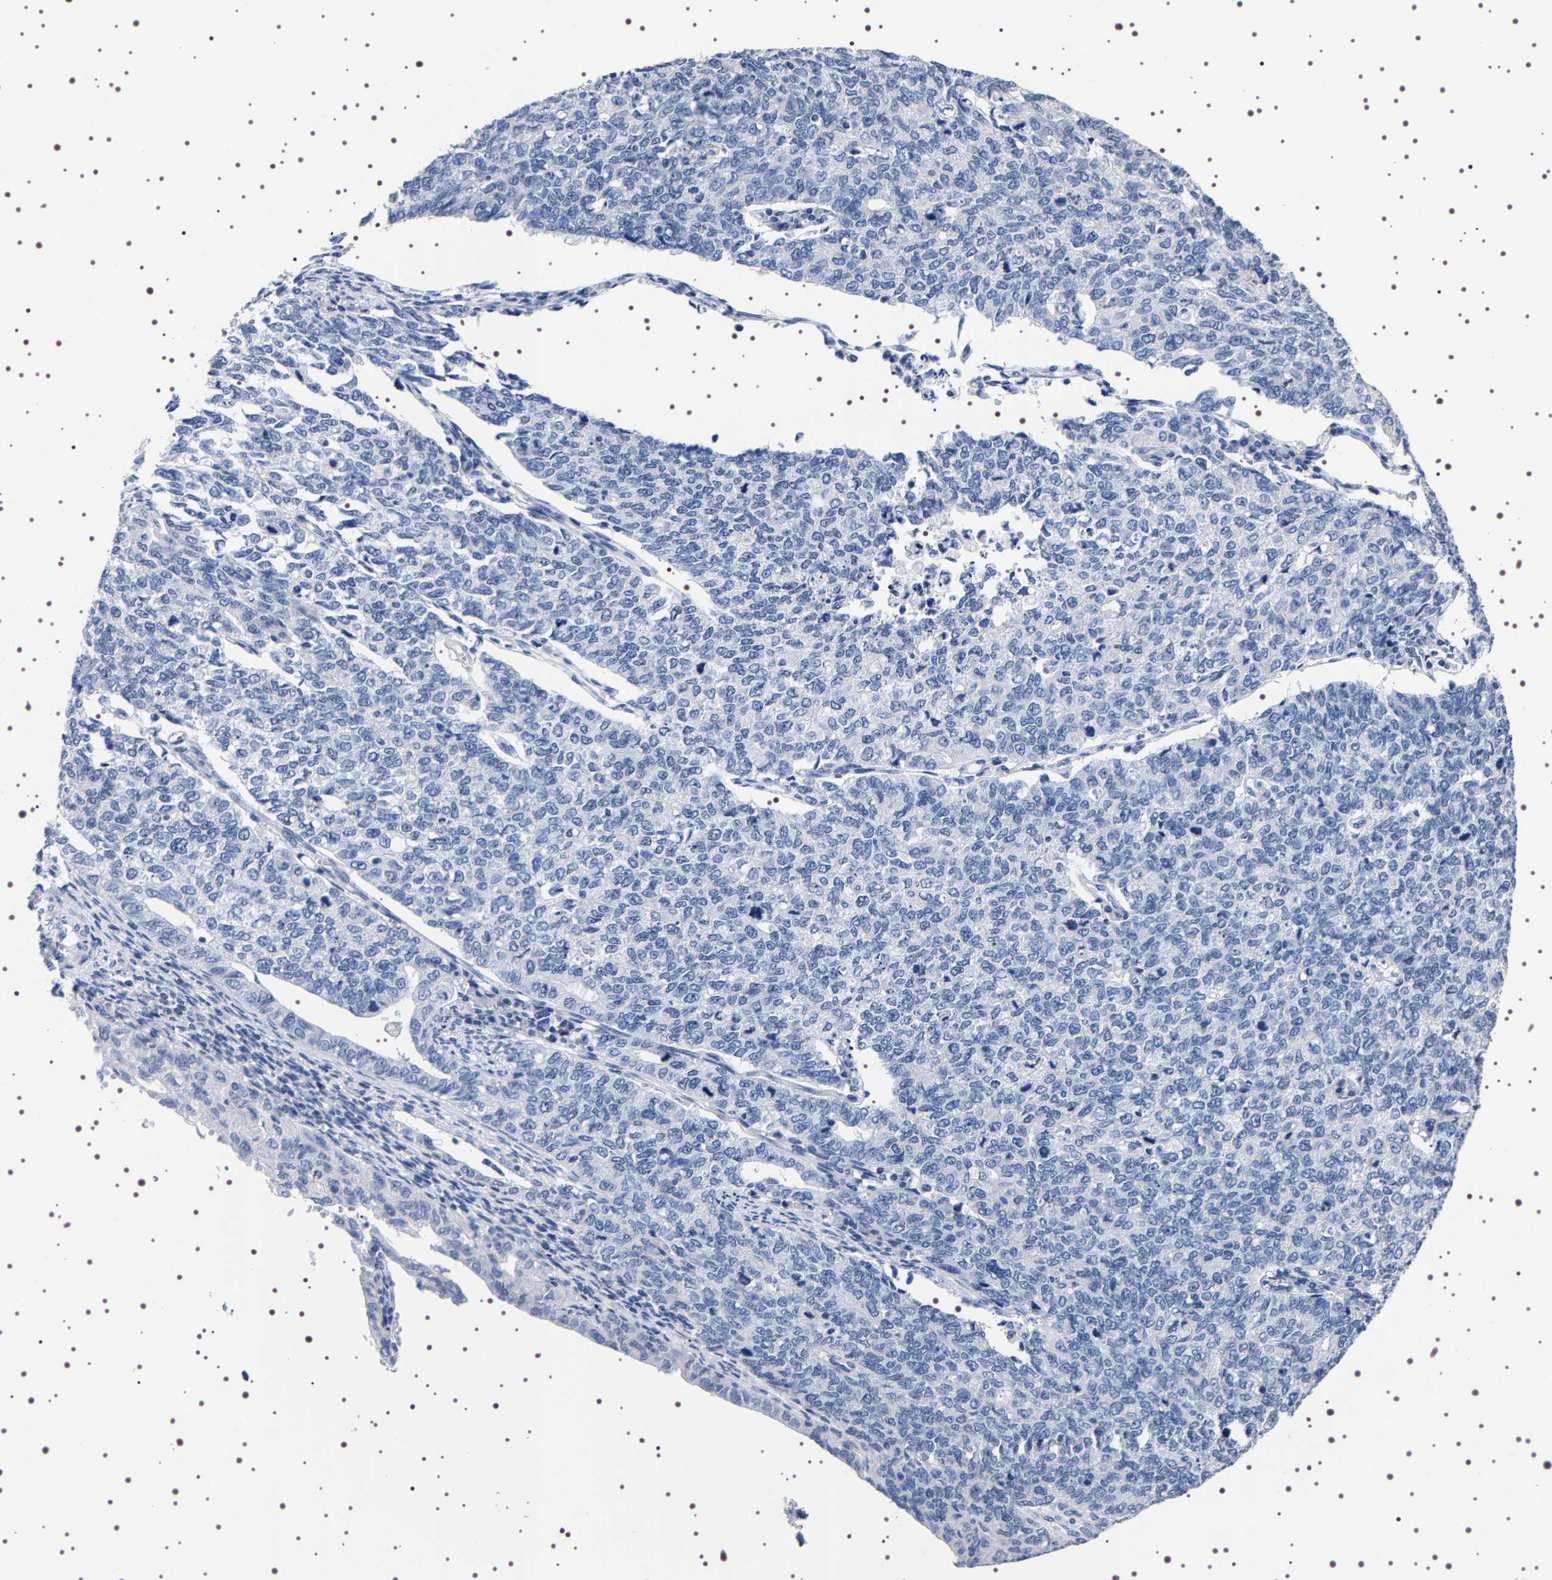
{"staining": {"intensity": "negative", "quantity": "none", "location": "none"}, "tissue": "cervical cancer", "cell_type": "Tumor cells", "image_type": "cancer", "snomed": [{"axis": "morphology", "description": "Squamous cell carcinoma, NOS"}, {"axis": "topography", "description": "Cervix"}], "caption": "Human cervical cancer stained for a protein using IHC displays no positivity in tumor cells.", "gene": "UBQLN3", "patient": {"sex": "female", "age": 63}}